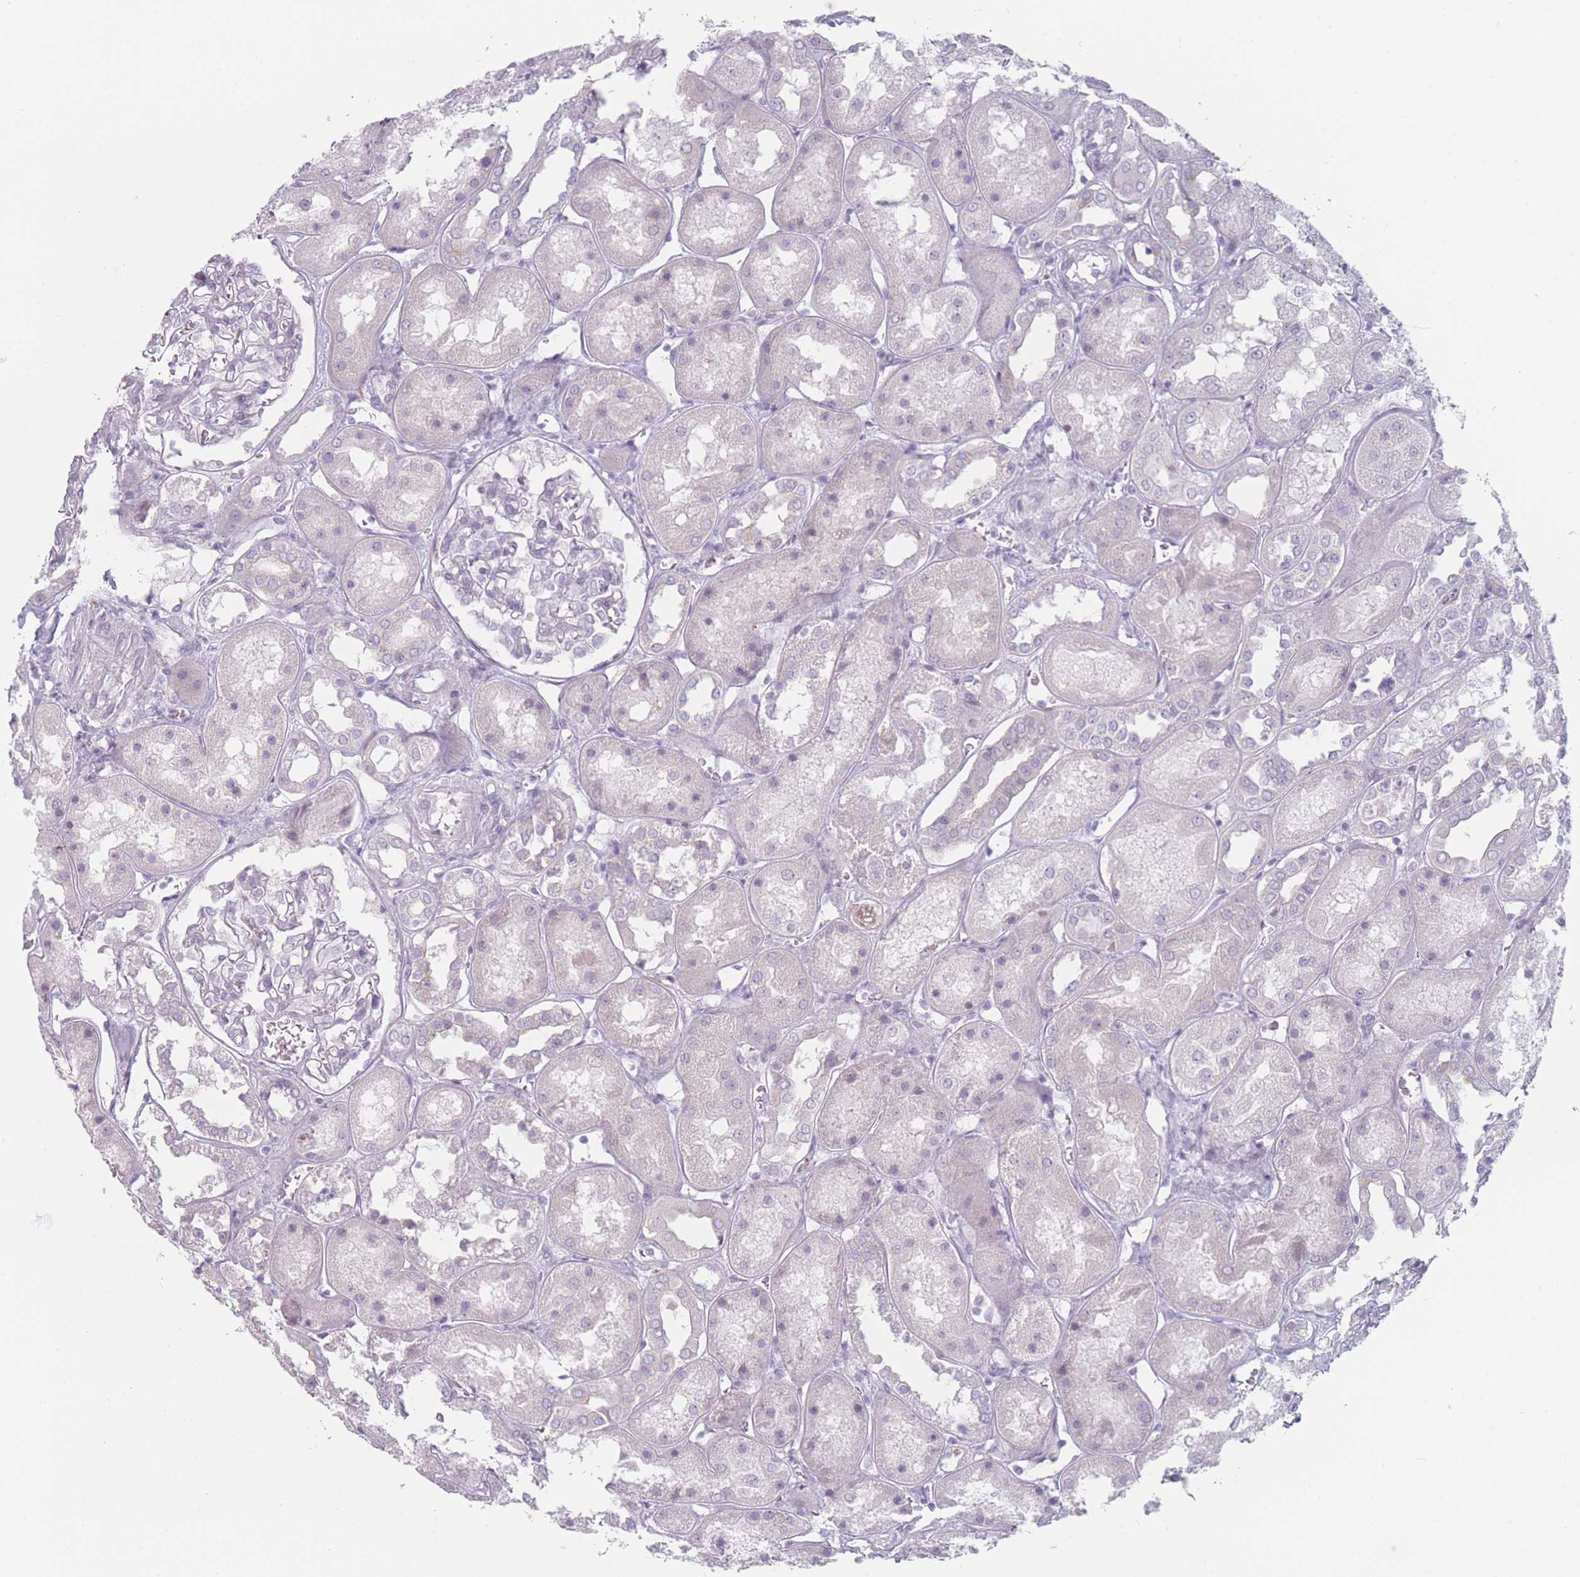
{"staining": {"intensity": "moderate", "quantity": "<25%", "location": "cytoplasmic/membranous"}, "tissue": "kidney", "cell_type": "Cells in glomeruli", "image_type": "normal", "snomed": [{"axis": "morphology", "description": "Normal tissue, NOS"}, {"axis": "topography", "description": "Kidney"}], "caption": "A photomicrograph showing moderate cytoplasmic/membranous expression in about <25% of cells in glomeruli in normal kidney, as visualized by brown immunohistochemical staining.", "gene": "RNF4", "patient": {"sex": "male", "age": 70}}